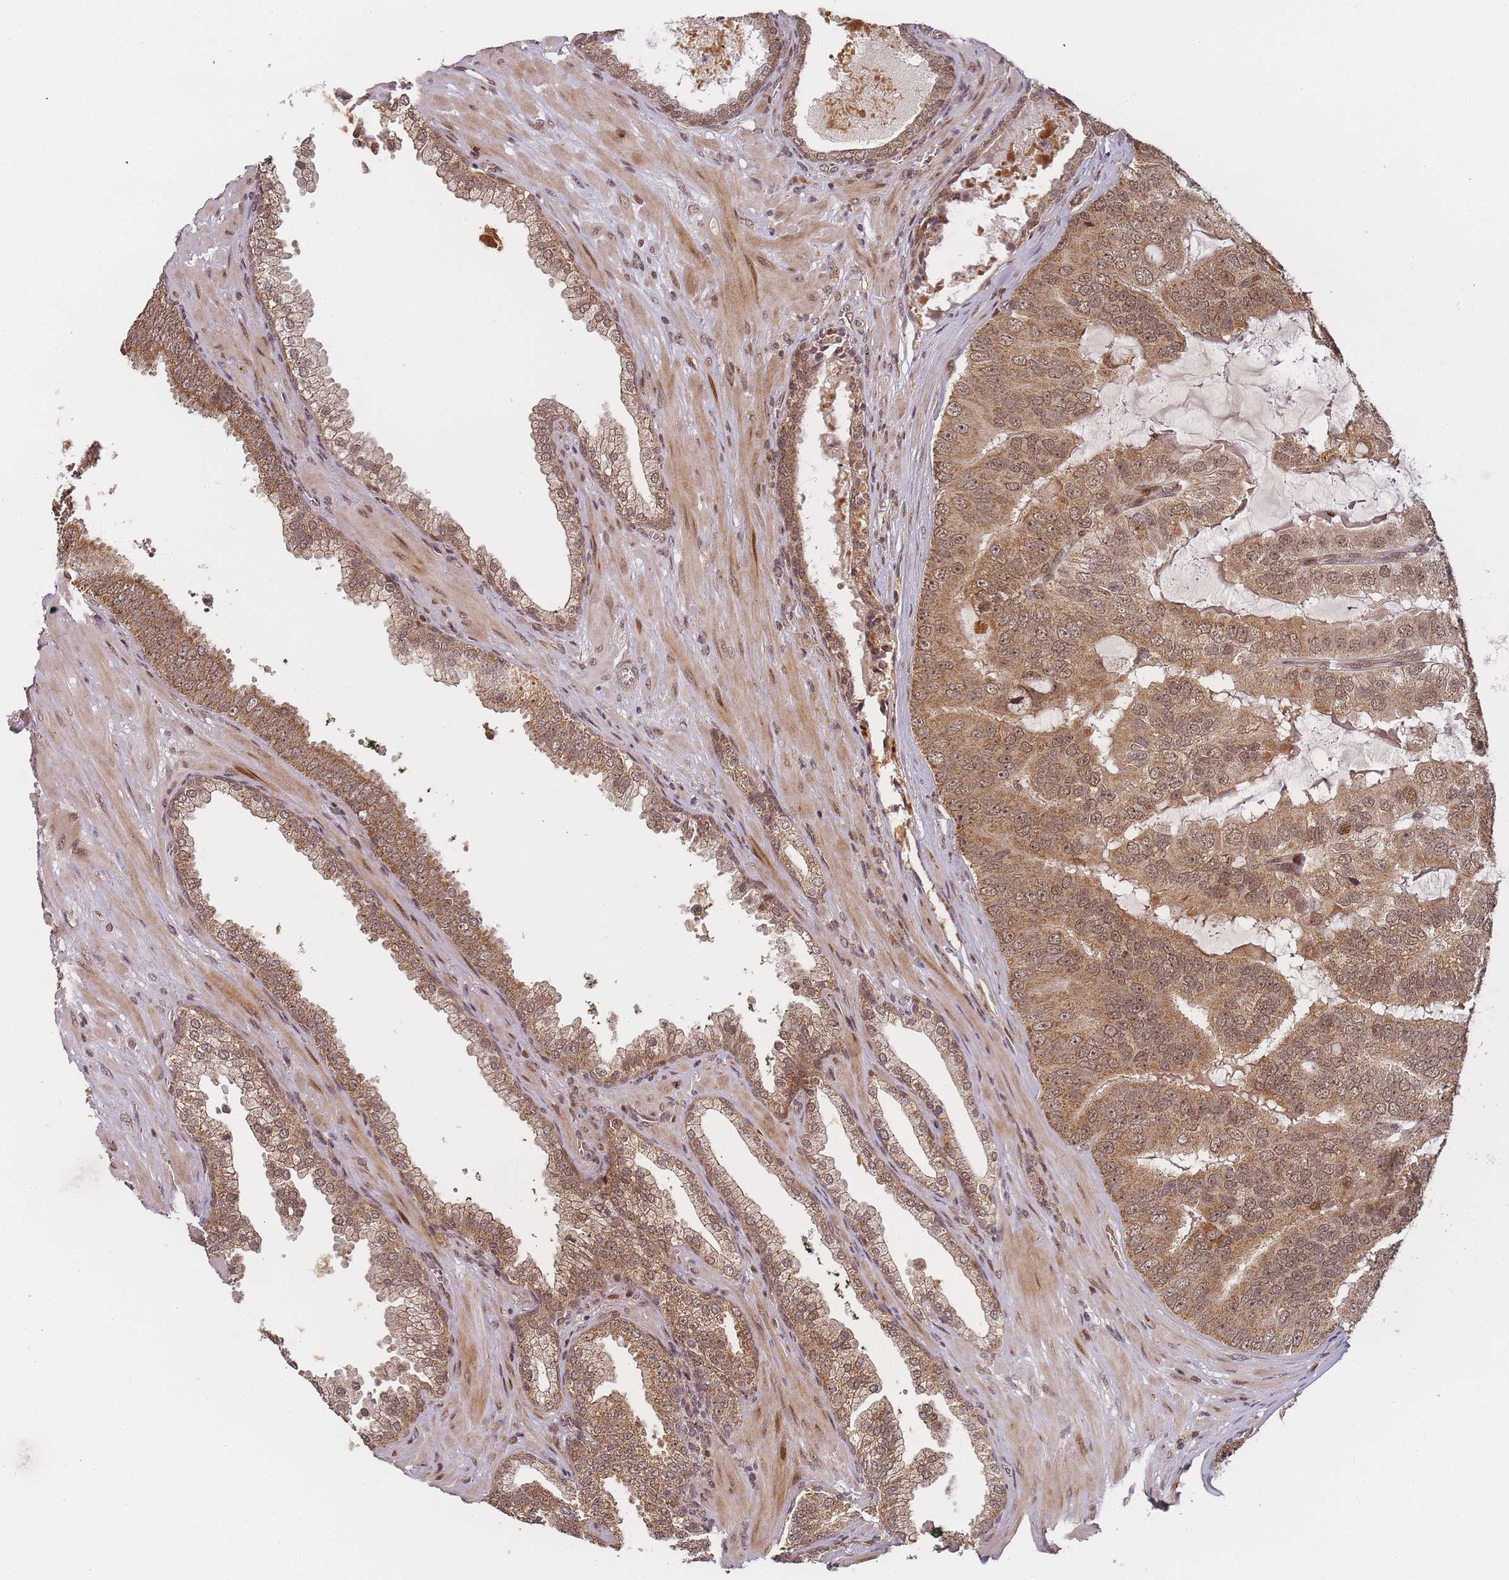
{"staining": {"intensity": "moderate", "quantity": ">75%", "location": "cytoplasmic/membranous,nuclear"}, "tissue": "prostate cancer", "cell_type": "Tumor cells", "image_type": "cancer", "snomed": [{"axis": "morphology", "description": "Adenocarcinoma, High grade"}, {"axis": "topography", "description": "Prostate"}], "caption": "Prostate cancer (adenocarcinoma (high-grade)) stained with IHC demonstrates moderate cytoplasmic/membranous and nuclear expression in about >75% of tumor cells. (DAB IHC with brightfield microscopy, high magnification).", "gene": "ZNF497", "patient": {"sex": "male", "age": 55}}